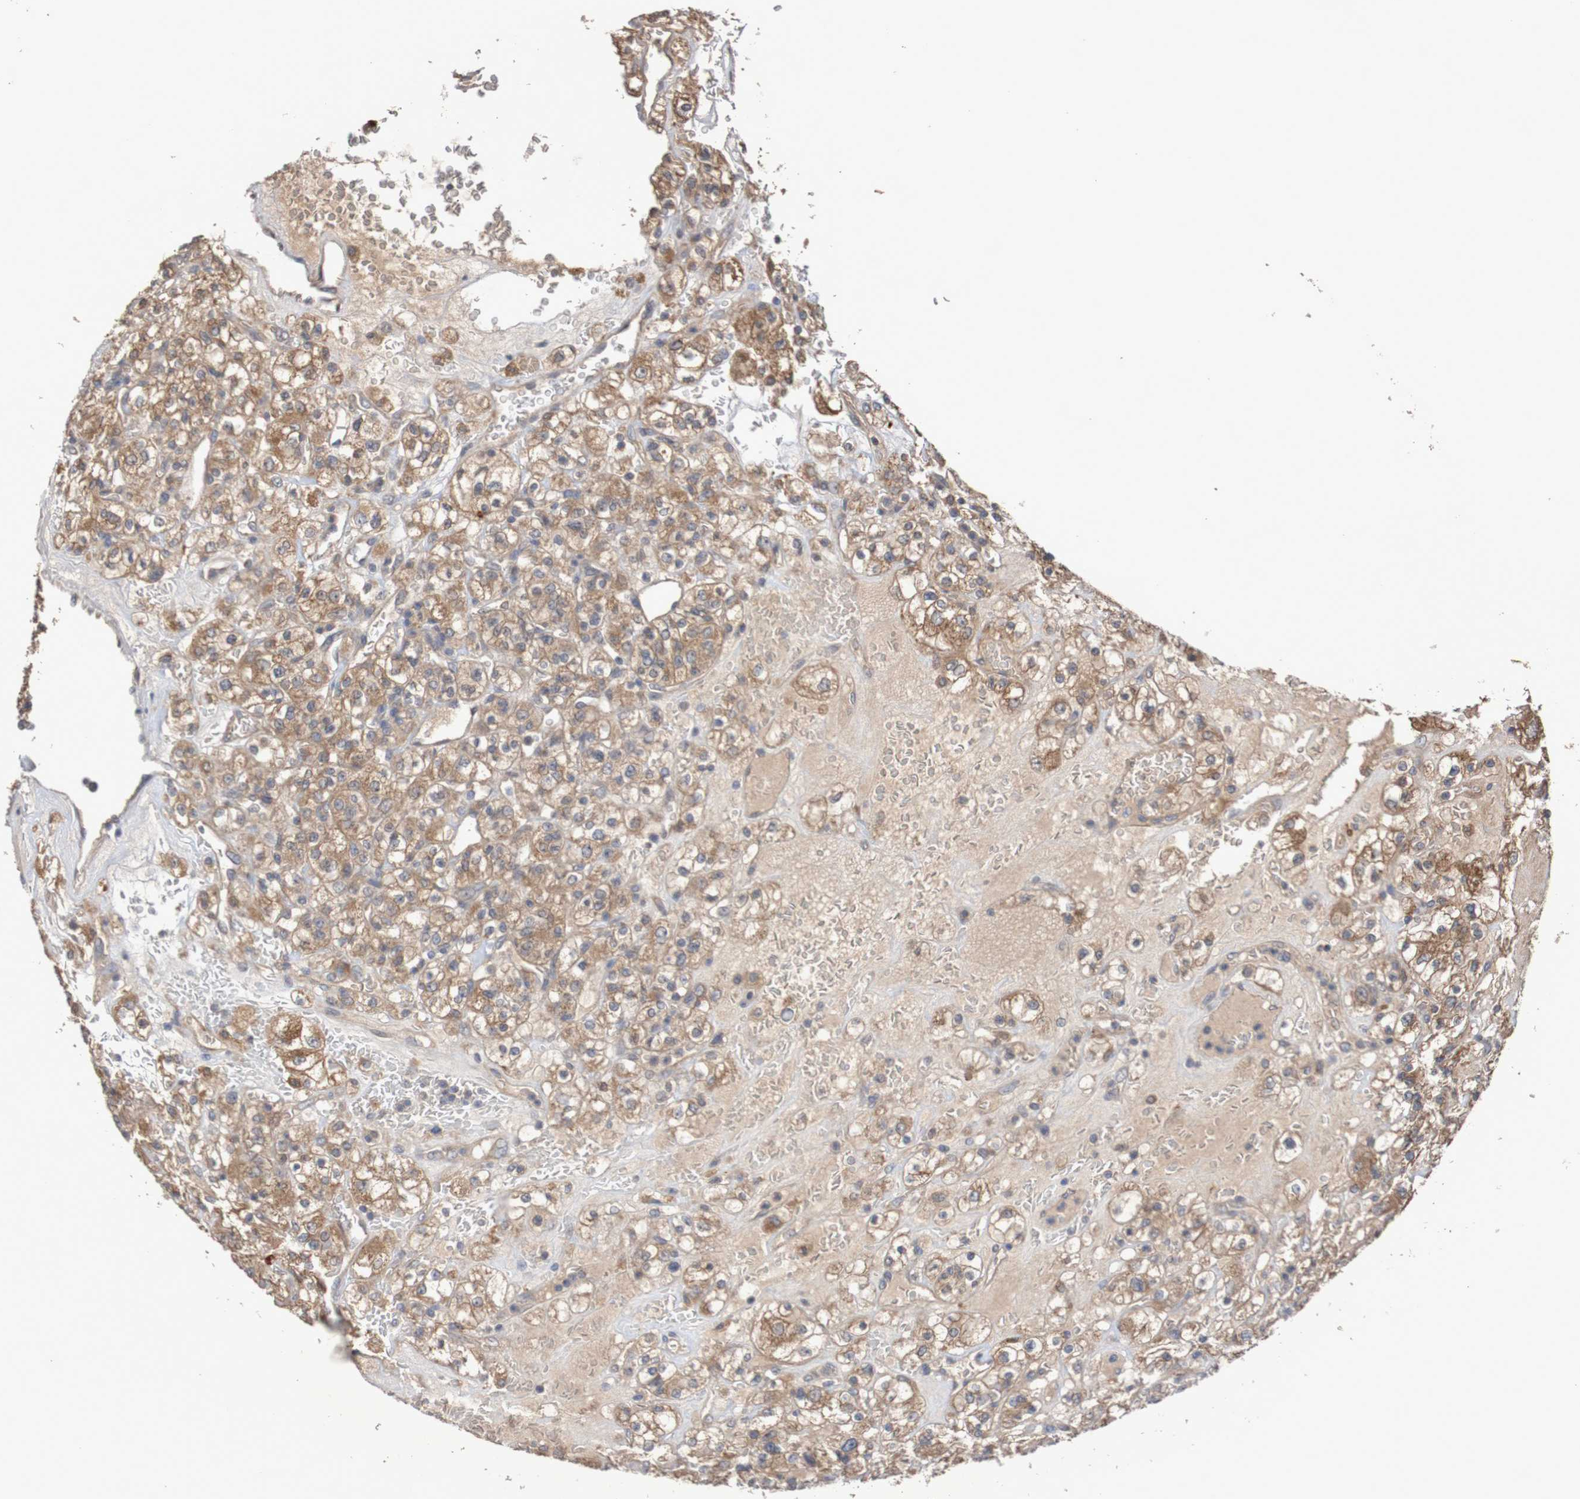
{"staining": {"intensity": "moderate", "quantity": ">75%", "location": "cytoplasmic/membranous"}, "tissue": "renal cancer", "cell_type": "Tumor cells", "image_type": "cancer", "snomed": [{"axis": "morphology", "description": "Normal tissue, NOS"}, {"axis": "morphology", "description": "Adenocarcinoma, NOS"}, {"axis": "topography", "description": "Kidney"}], "caption": "Tumor cells display medium levels of moderate cytoplasmic/membranous positivity in about >75% of cells in human adenocarcinoma (renal).", "gene": "PHYH", "patient": {"sex": "female", "age": 72}}